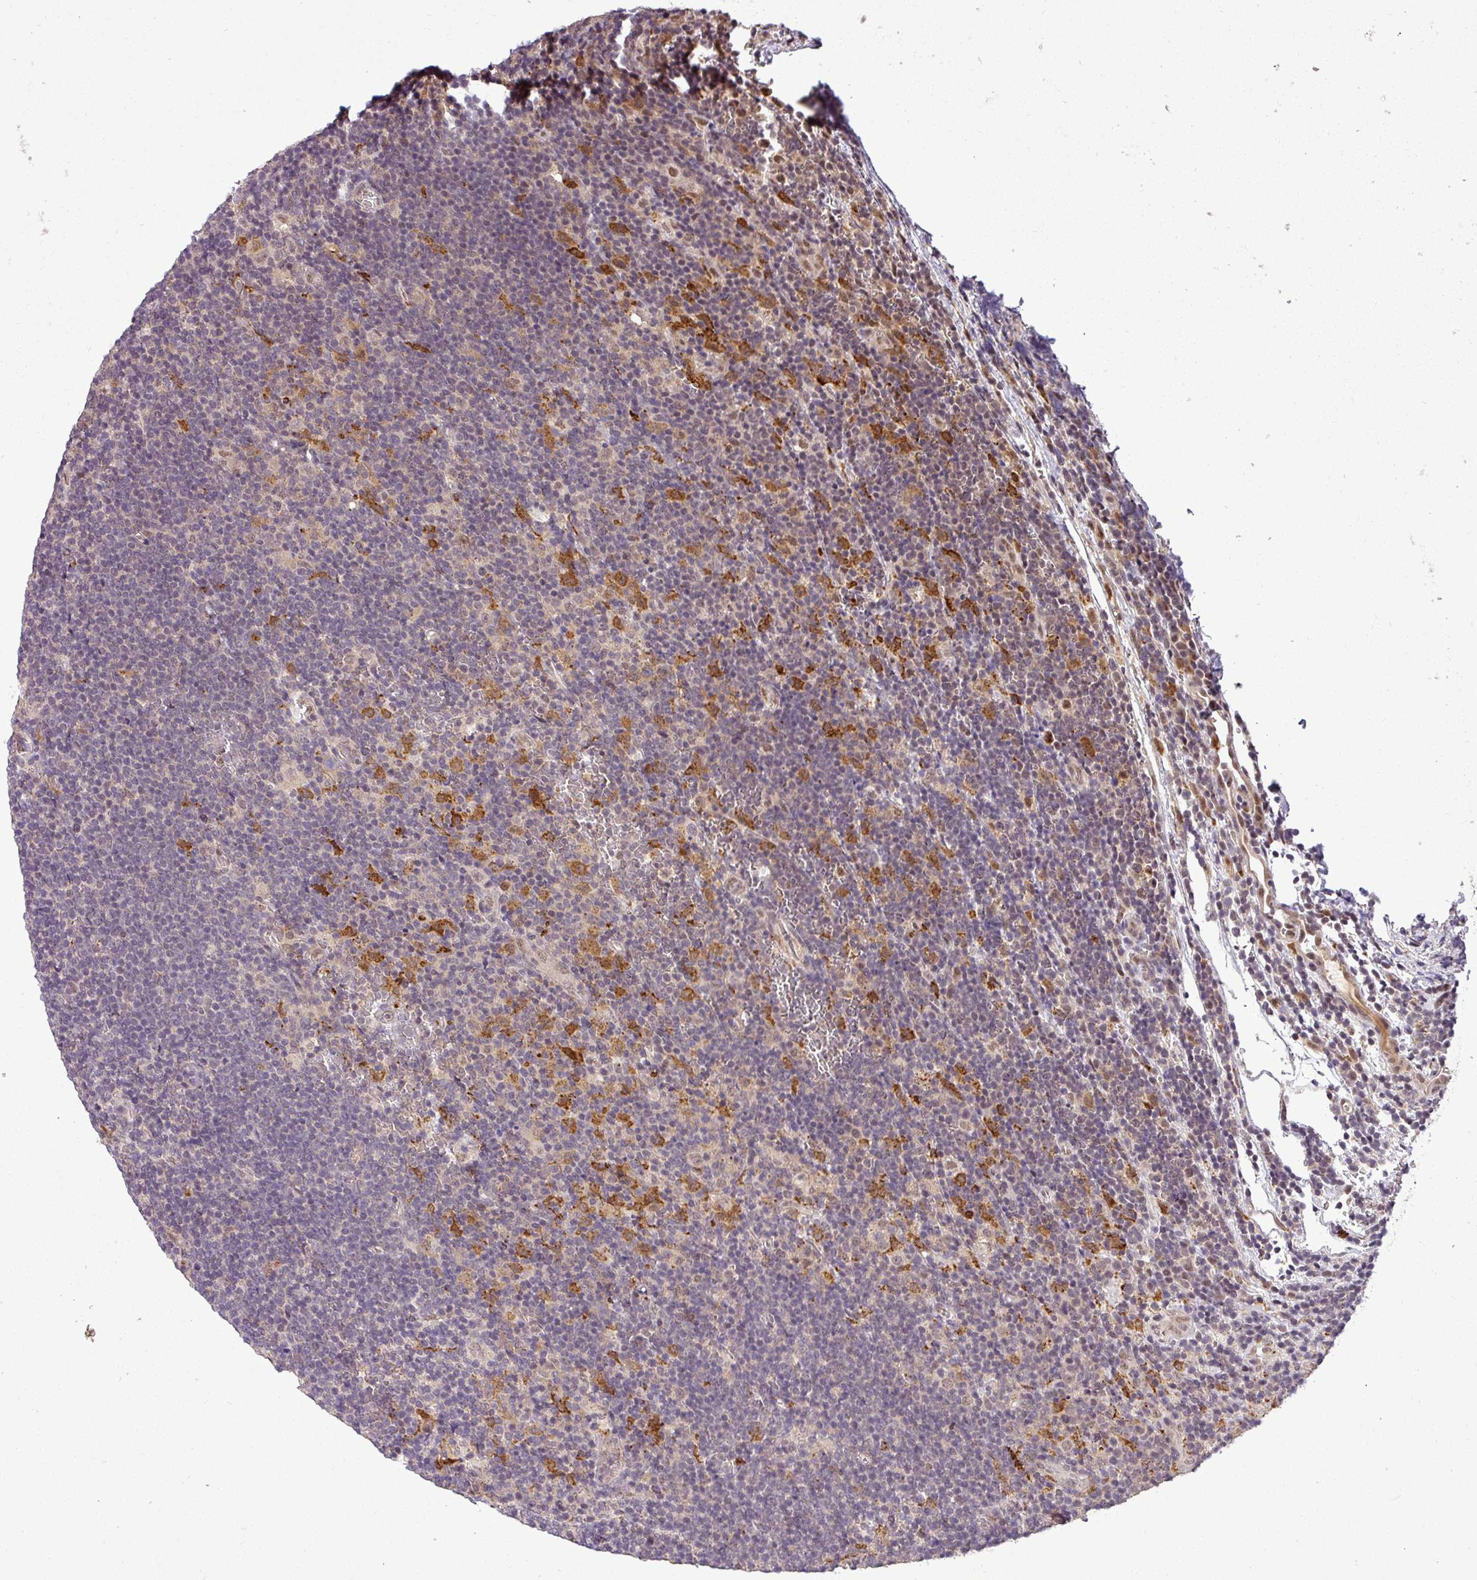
{"staining": {"intensity": "moderate", "quantity": "25%-75%", "location": "cytoplasmic/membranous"}, "tissue": "lymphoma", "cell_type": "Tumor cells", "image_type": "cancer", "snomed": [{"axis": "morphology", "description": "Hodgkin's disease, NOS"}, {"axis": "topography", "description": "Lymph node"}], "caption": "A photomicrograph showing moderate cytoplasmic/membranous staining in about 25%-75% of tumor cells in lymphoma, as visualized by brown immunohistochemical staining.", "gene": "MFHAS1", "patient": {"sex": "female", "age": 57}}